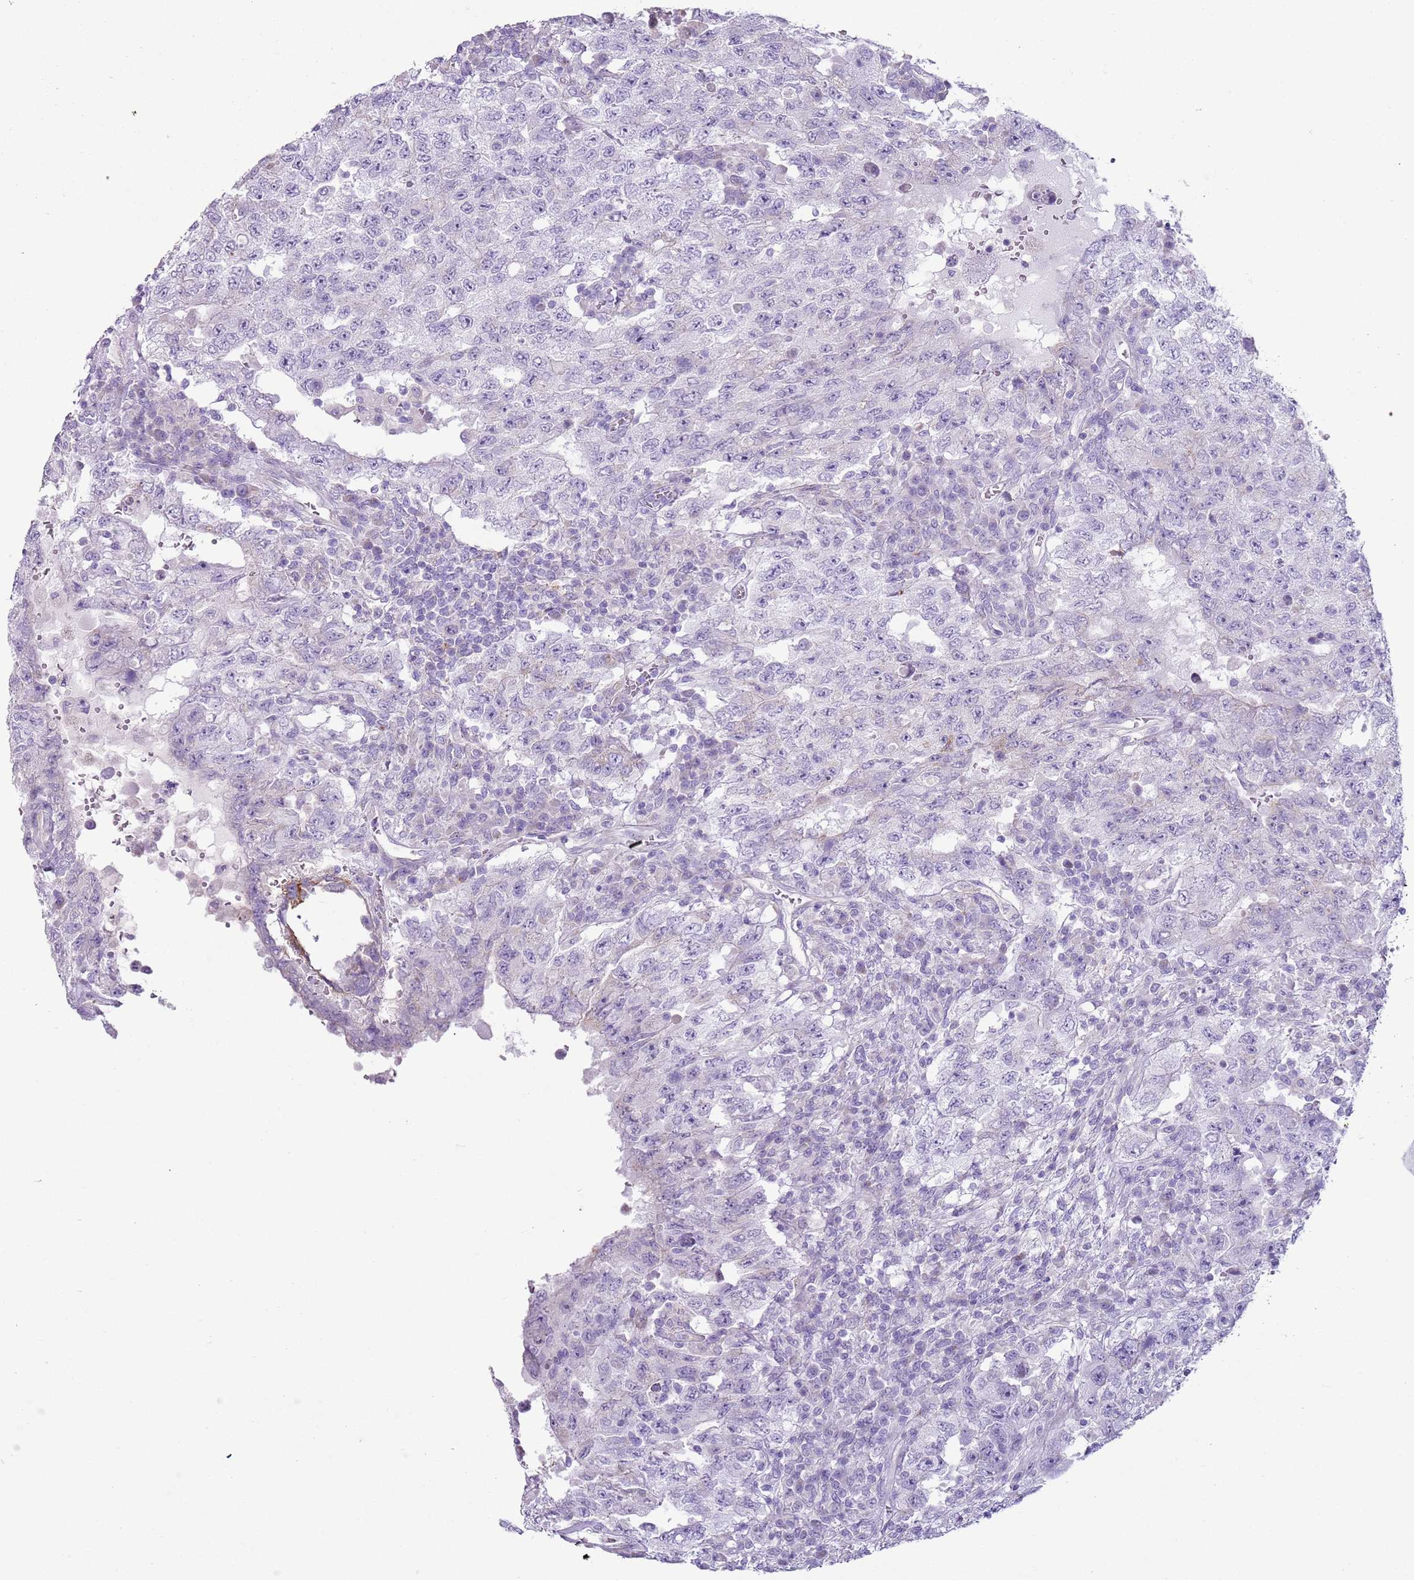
{"staining": {"intensity": "negative", "quantity": "none", "location": "none"}, "tissue": "testis cancer", "cell_type": "Tumor cells", "image_type": "cancer", "snomed": [{"axis": "morphology", "description": "Carcinoma, Embryonal, NOS"}, {"axis": "topography", "description": "Testis"}], "caption": "Photomicrograph shows no protein staining in tumor cells of embryonal carcinoma (testis) tissue.", "gene": "CD177", "patient": {"sex": "male", "age": 26}}